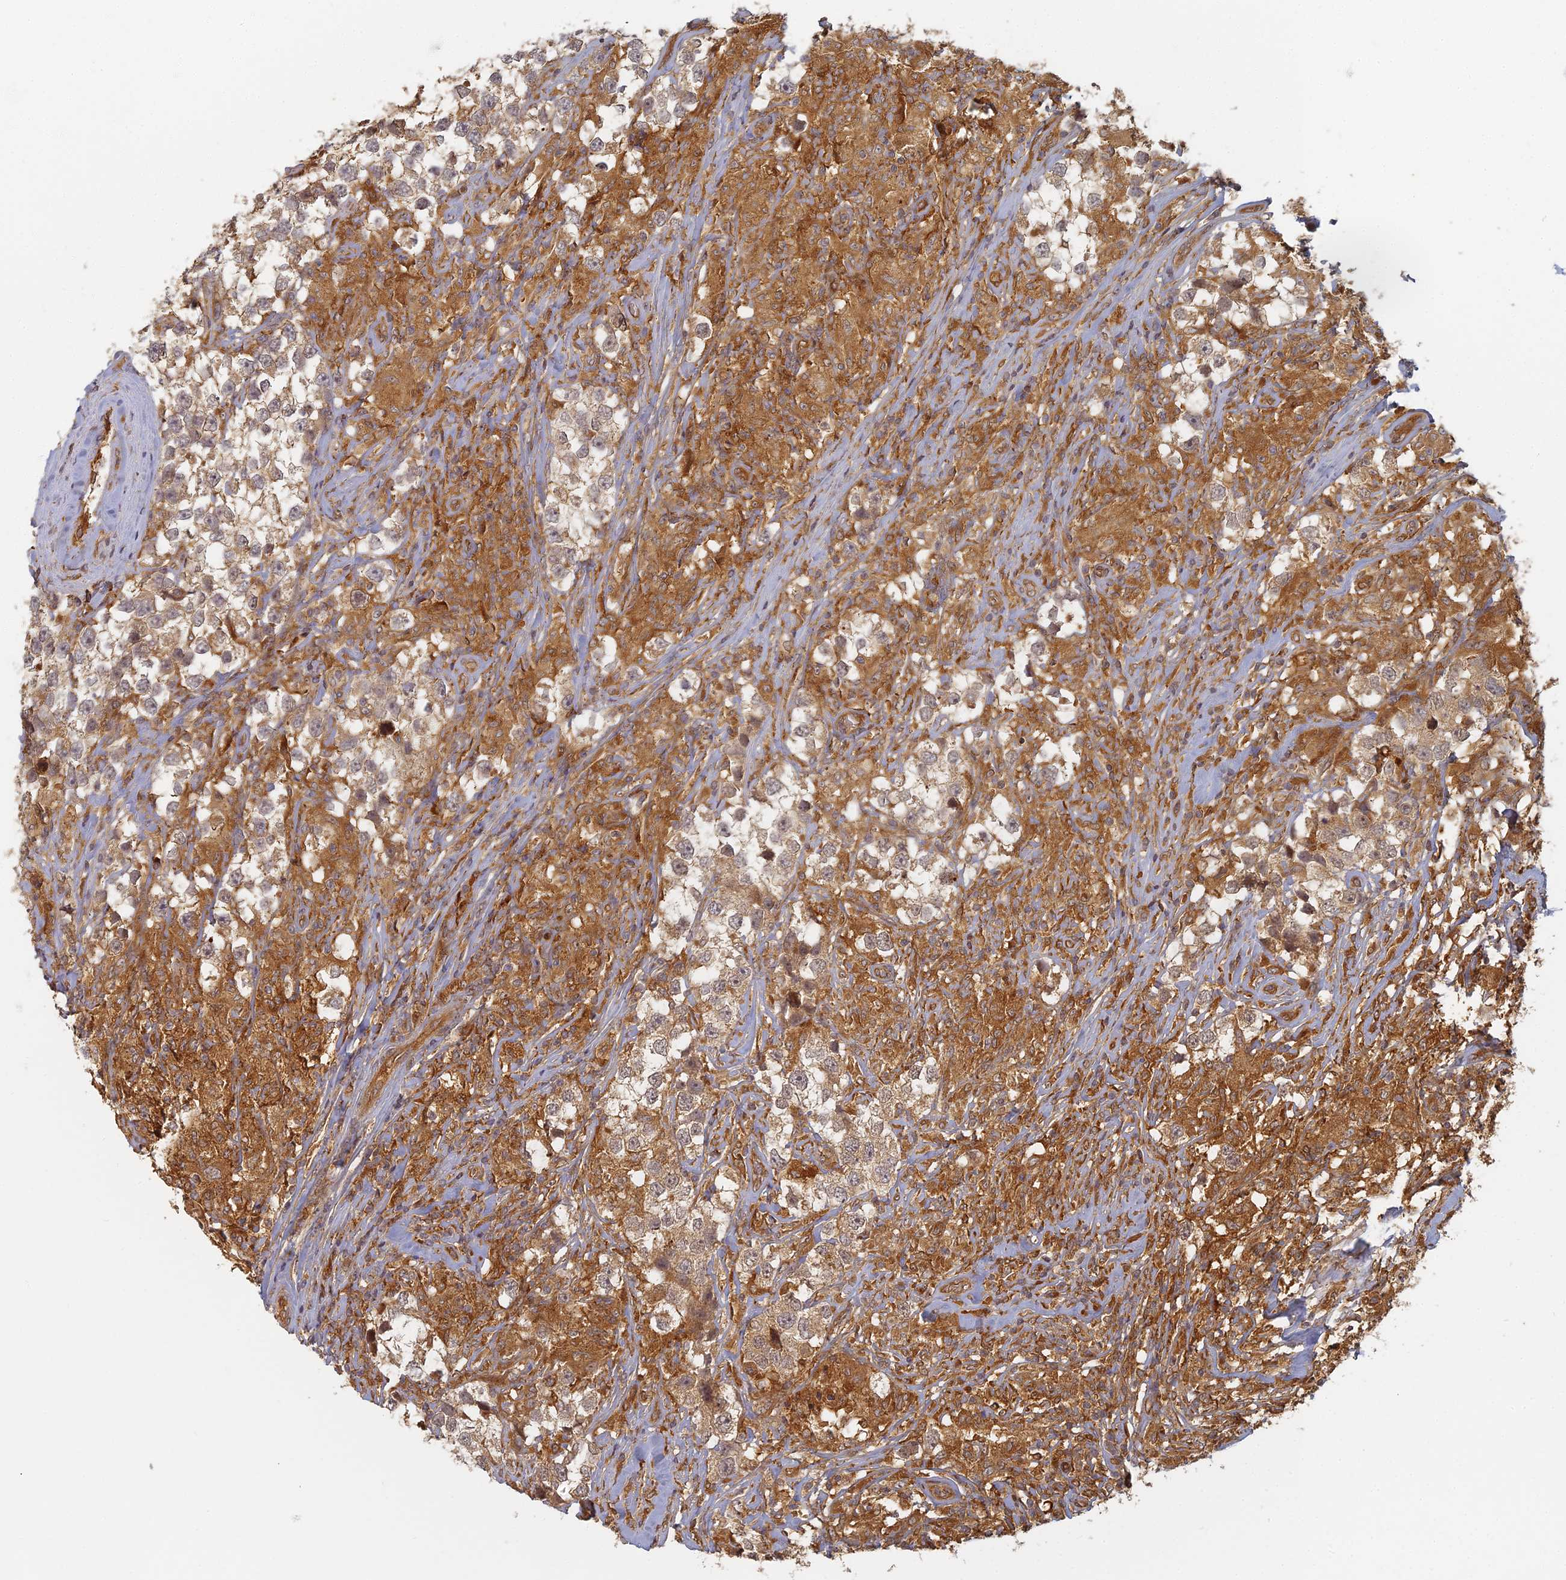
{"staining": {"intensity": "moderate", "quantity": ">75%", "location": "cytoplasmic/membranous"}, "tissue": "testis cancer", "cell_type": "Tumor cells", "image_type": "cancer", "snomed": [{"axis": "morphology", "description": "Seminoma, NOS"}, {"axis": "topography", "description": "Testis"}], "caption": "Tumor cells display moderate cytoplasmic/membranous positivity in about >75% of cells in testis seminoma.", "gene": "INO80D", "patient": {"sex": "male", "age": 46}}